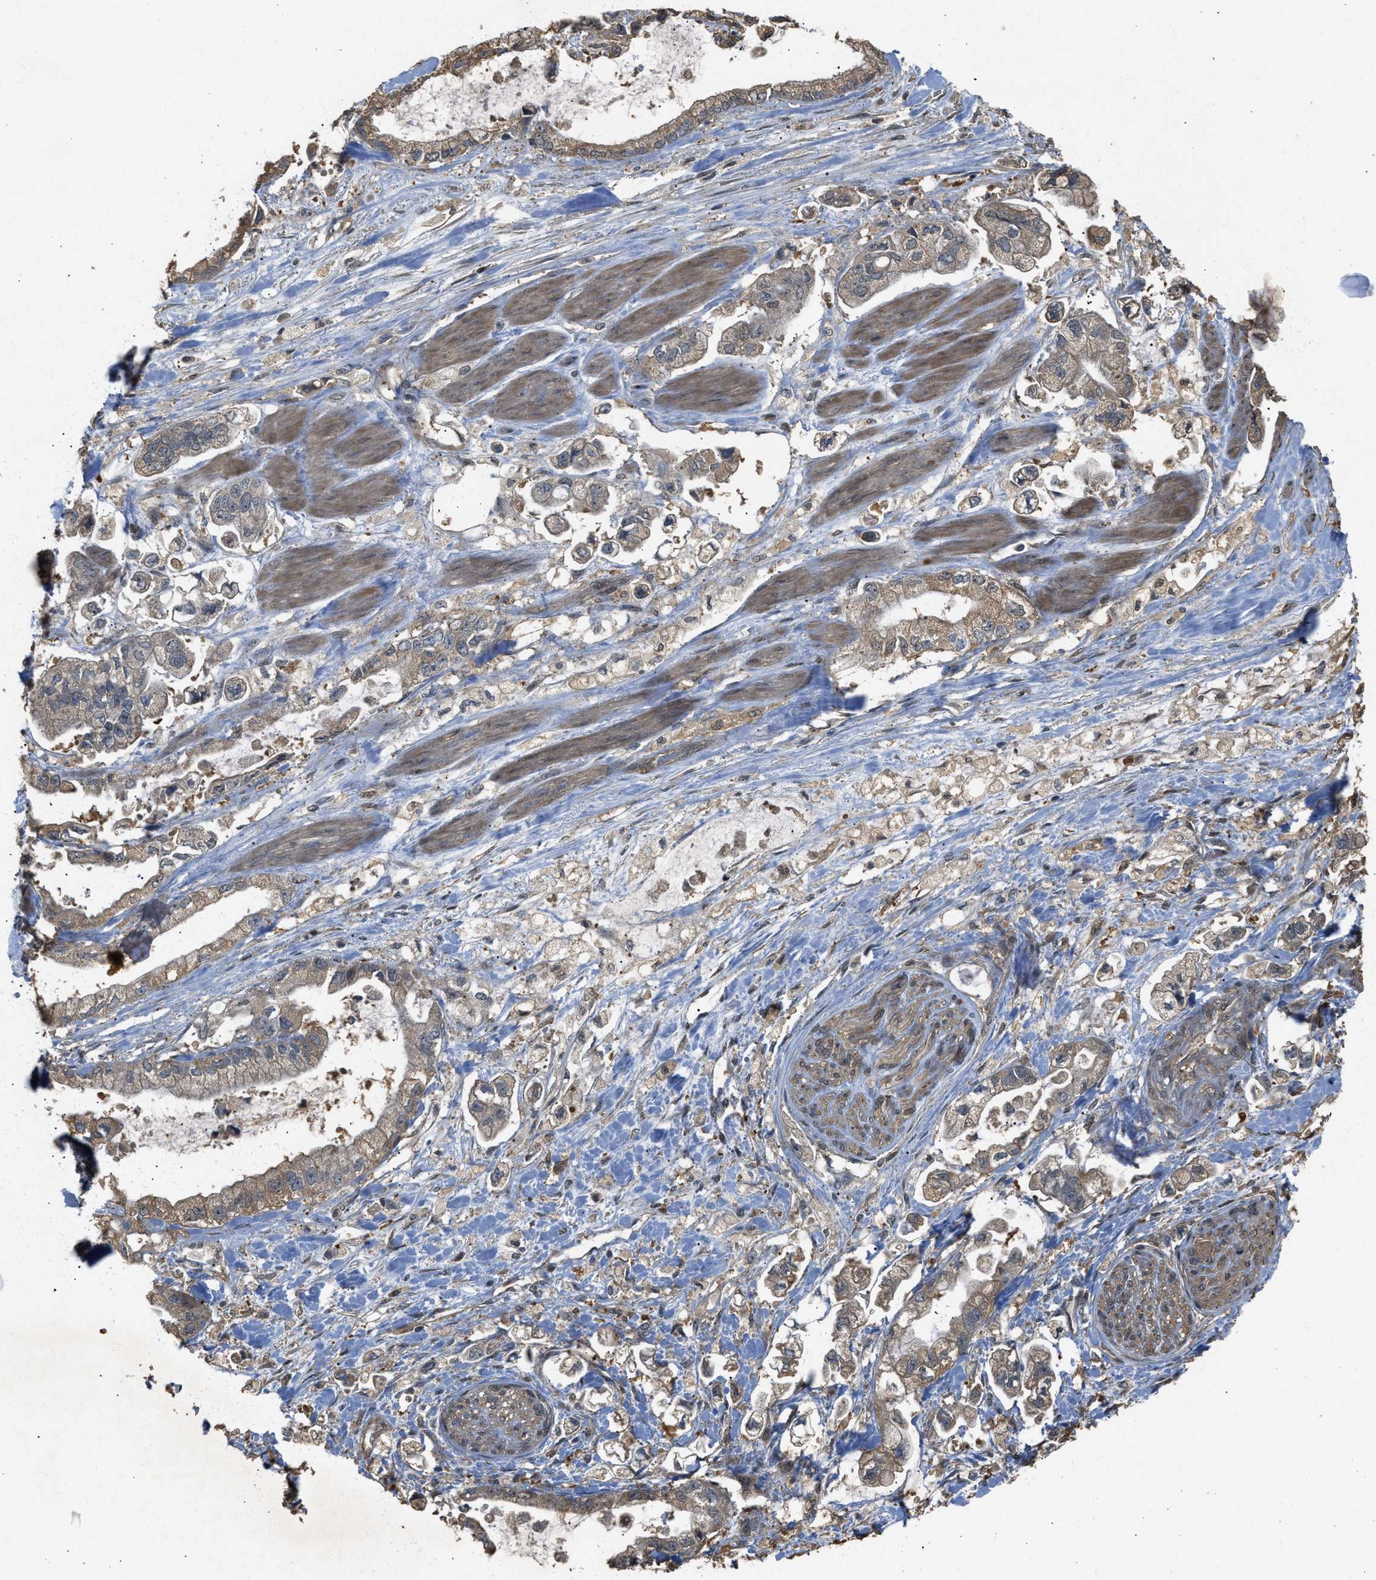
{"staining": {"intensity": "weak", "quantity": "<25%", "location": "cytoplasmic/membranous"}, "tissue": "stomach cancer", "cell_type": "Tumor cells", "image_type": "cancer", "snomed": [{"axis": "morphology", "description": "Normal tissue, NOS"}, {"axis": "morphology", "description": "Adenocarcinoma, NOS"}, {"axis": "topography", "description": "Stomach"}], "caption": "An IHC photomicrograph of stomach adenocarcinoma is shown. There is no staining in tumor cells of stomach adenocarcinoma.", "gene": "ARHGDIA", "patient": {"sex": "male", "age": 62}}